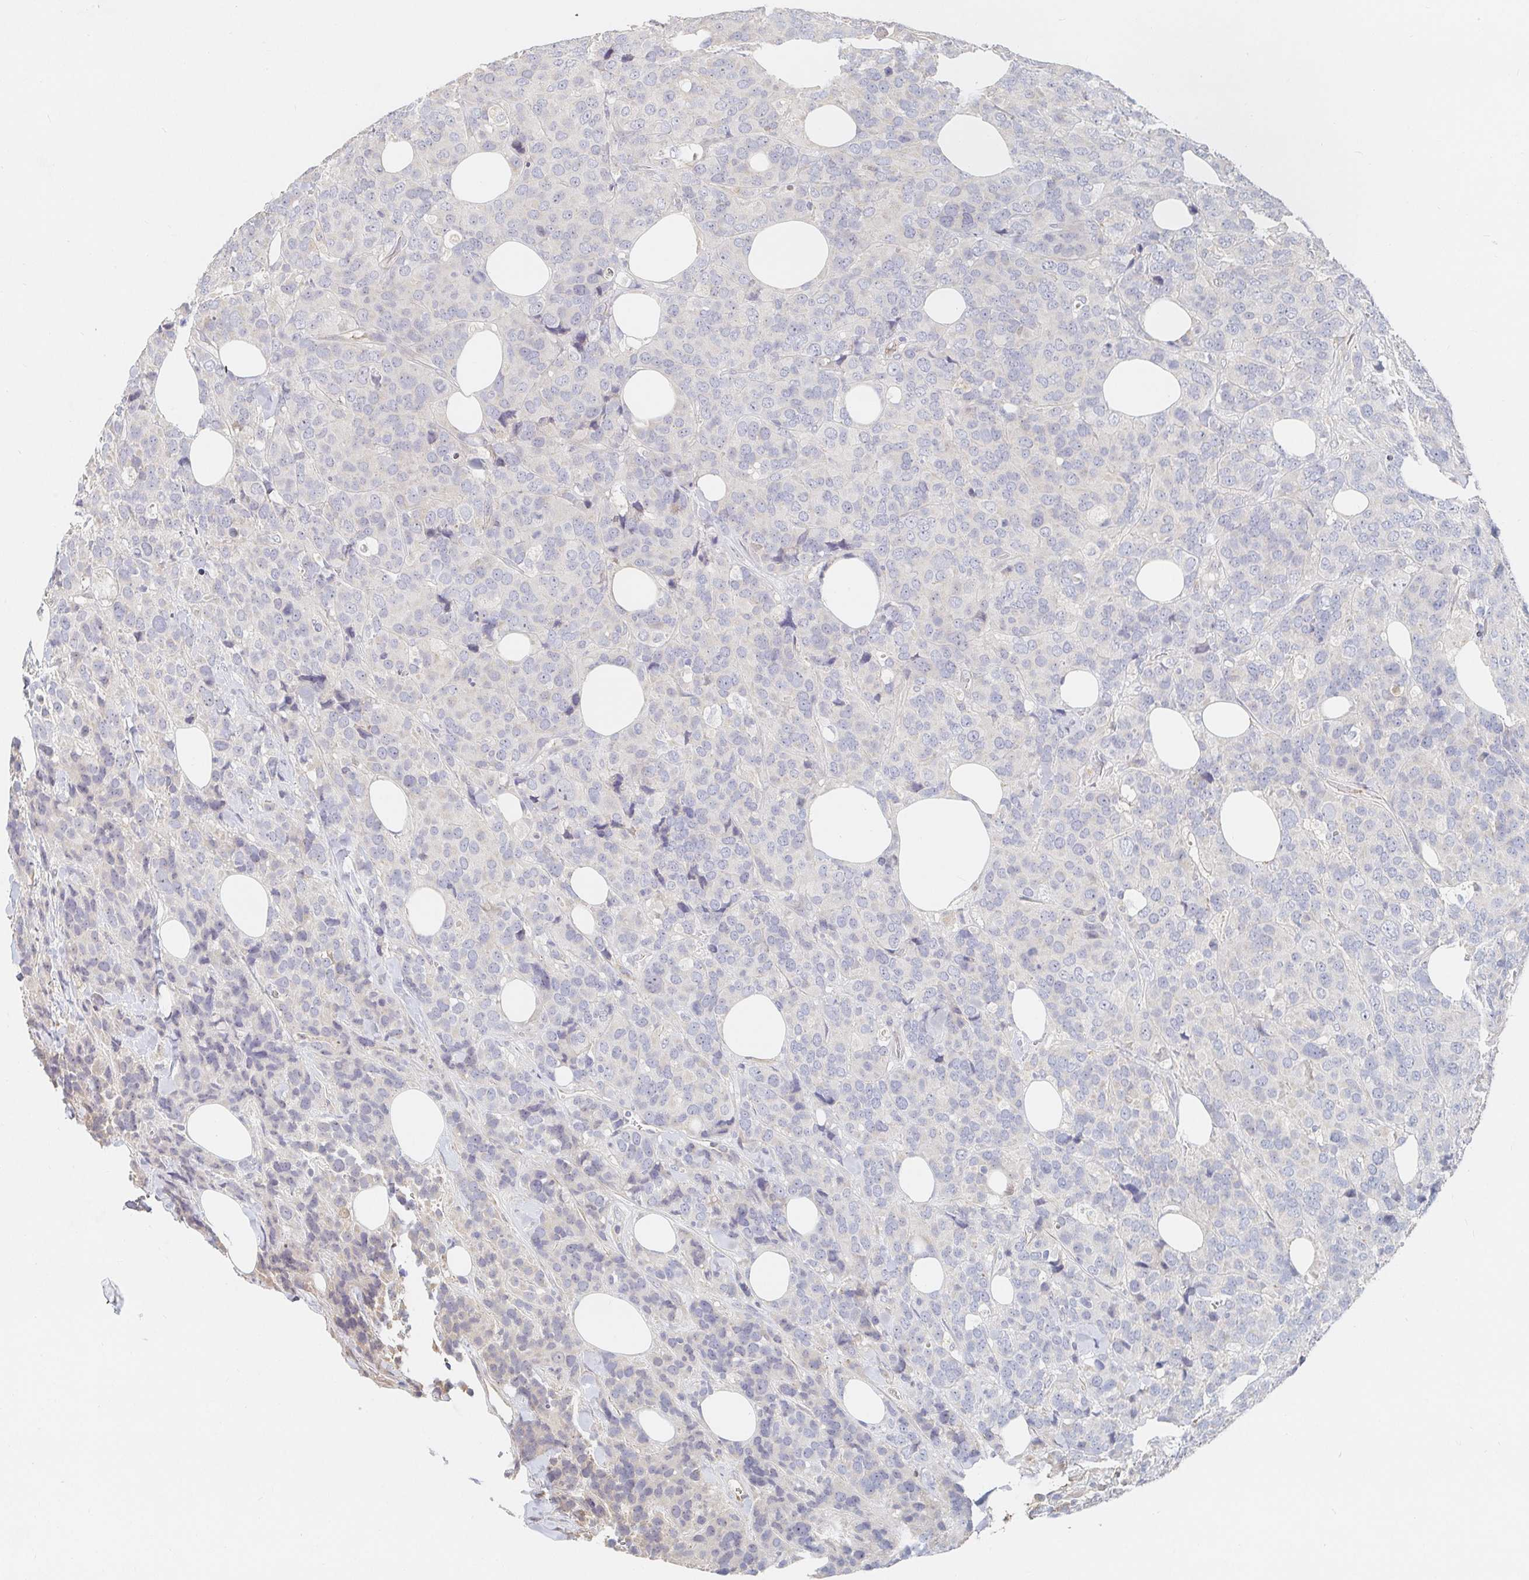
{"staining": {"intensity": "negative", "quantity": "none", "location": "none"}, "tissue": "breast cancer", "cell_type": "Tumor cells", "image_type": "cancer", "snomed": [{"axis": "morphology", "description": "Lobular carcinoma"}, {"axis": "topography", "description": "Breast"}], "caption": "An IHC histopathology image of breast lobular carcinoma is shown. There is no staining in tumor cells of breast lobular carcinoma.", "gene": "NME9", "patient": {"sex": "female", "age": 59}}